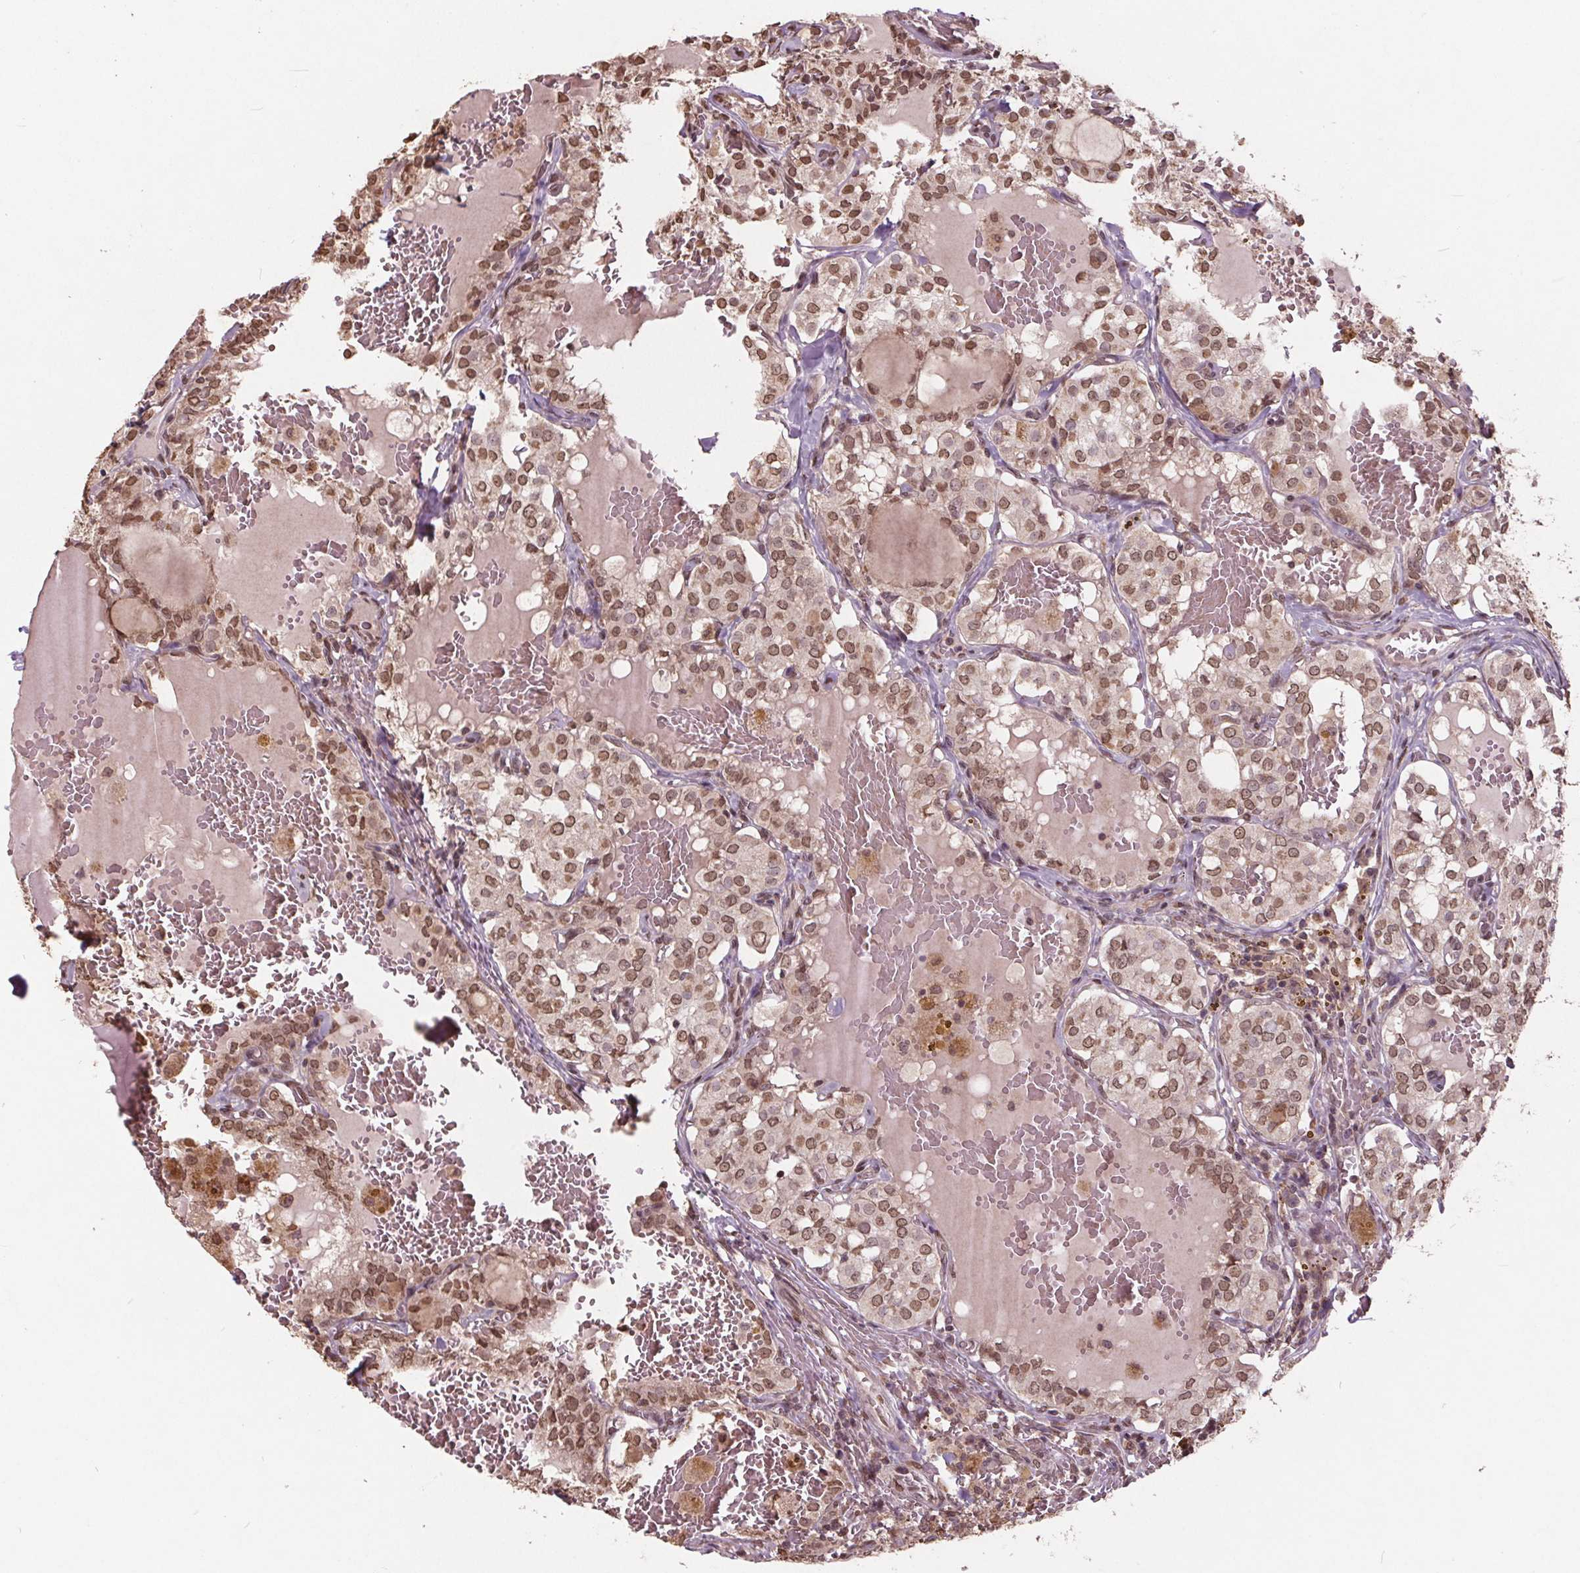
{"staining": {"intensity": "moderate", "quantity": ">75%", "location": "nuclear"}, "tissue": "thyroid cancer", "cell_type": "Tumor cells", "image_type": "cancer", "snomed": [{"axis": "morphology", "description": "Papillary adenocarcinoma, NOS"}, {"axis": "topography", "description": "Thyroid gland"}], "caption": "Thyroid cancer (papillary adenocarcinoma) tissue displays moderate nuclear expression in about >75% of tumor cells, visualized by immunohistochemistry.", "gene": "HIF1AN", "patient": {"sex": "male", "age": 20}}